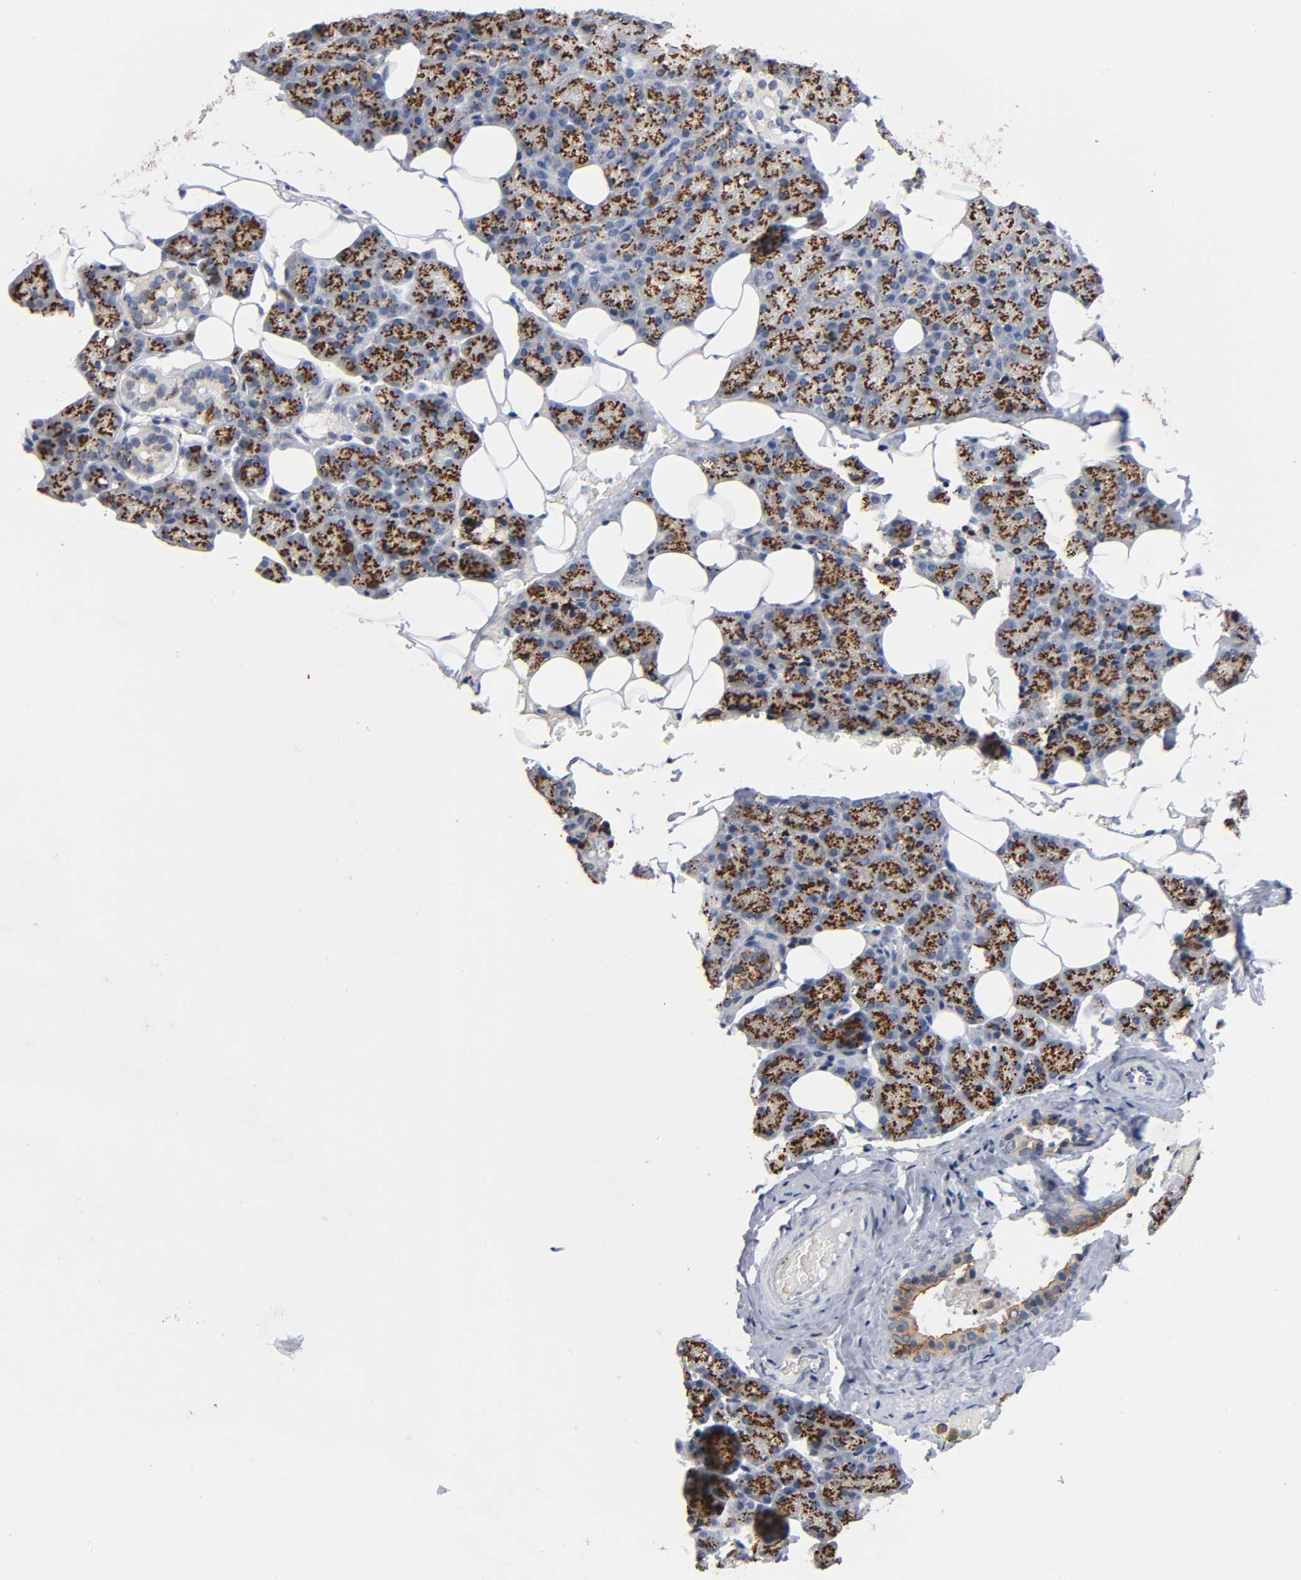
{"staining": {"intensity": "strong", "quantity": ">75%", "location": "cytoplasmic/membranous"}, "tissue": "salivary gland", "cell_type": "Glandular cells", "image_type": "normal", "snomed": [{"axis": "morphology", "description": "Normal tissue, NOS"}, {"axis": "topography", "description": "Lymph node"}, {"axis": "topography", "description": "Salivary gland"}], "caption": "A high-resolution micrograph shows immunohistochemistry (IHC) staining of unremarkable salivary gland, which exhibits strong cytoplasmic/membranous positivity in about >75% of glandular cells. (Brightfield microscopy of DAB IHC at high magnification).", "gene": "CAPN10", "patient": {"sex": "male", "age": 8}}